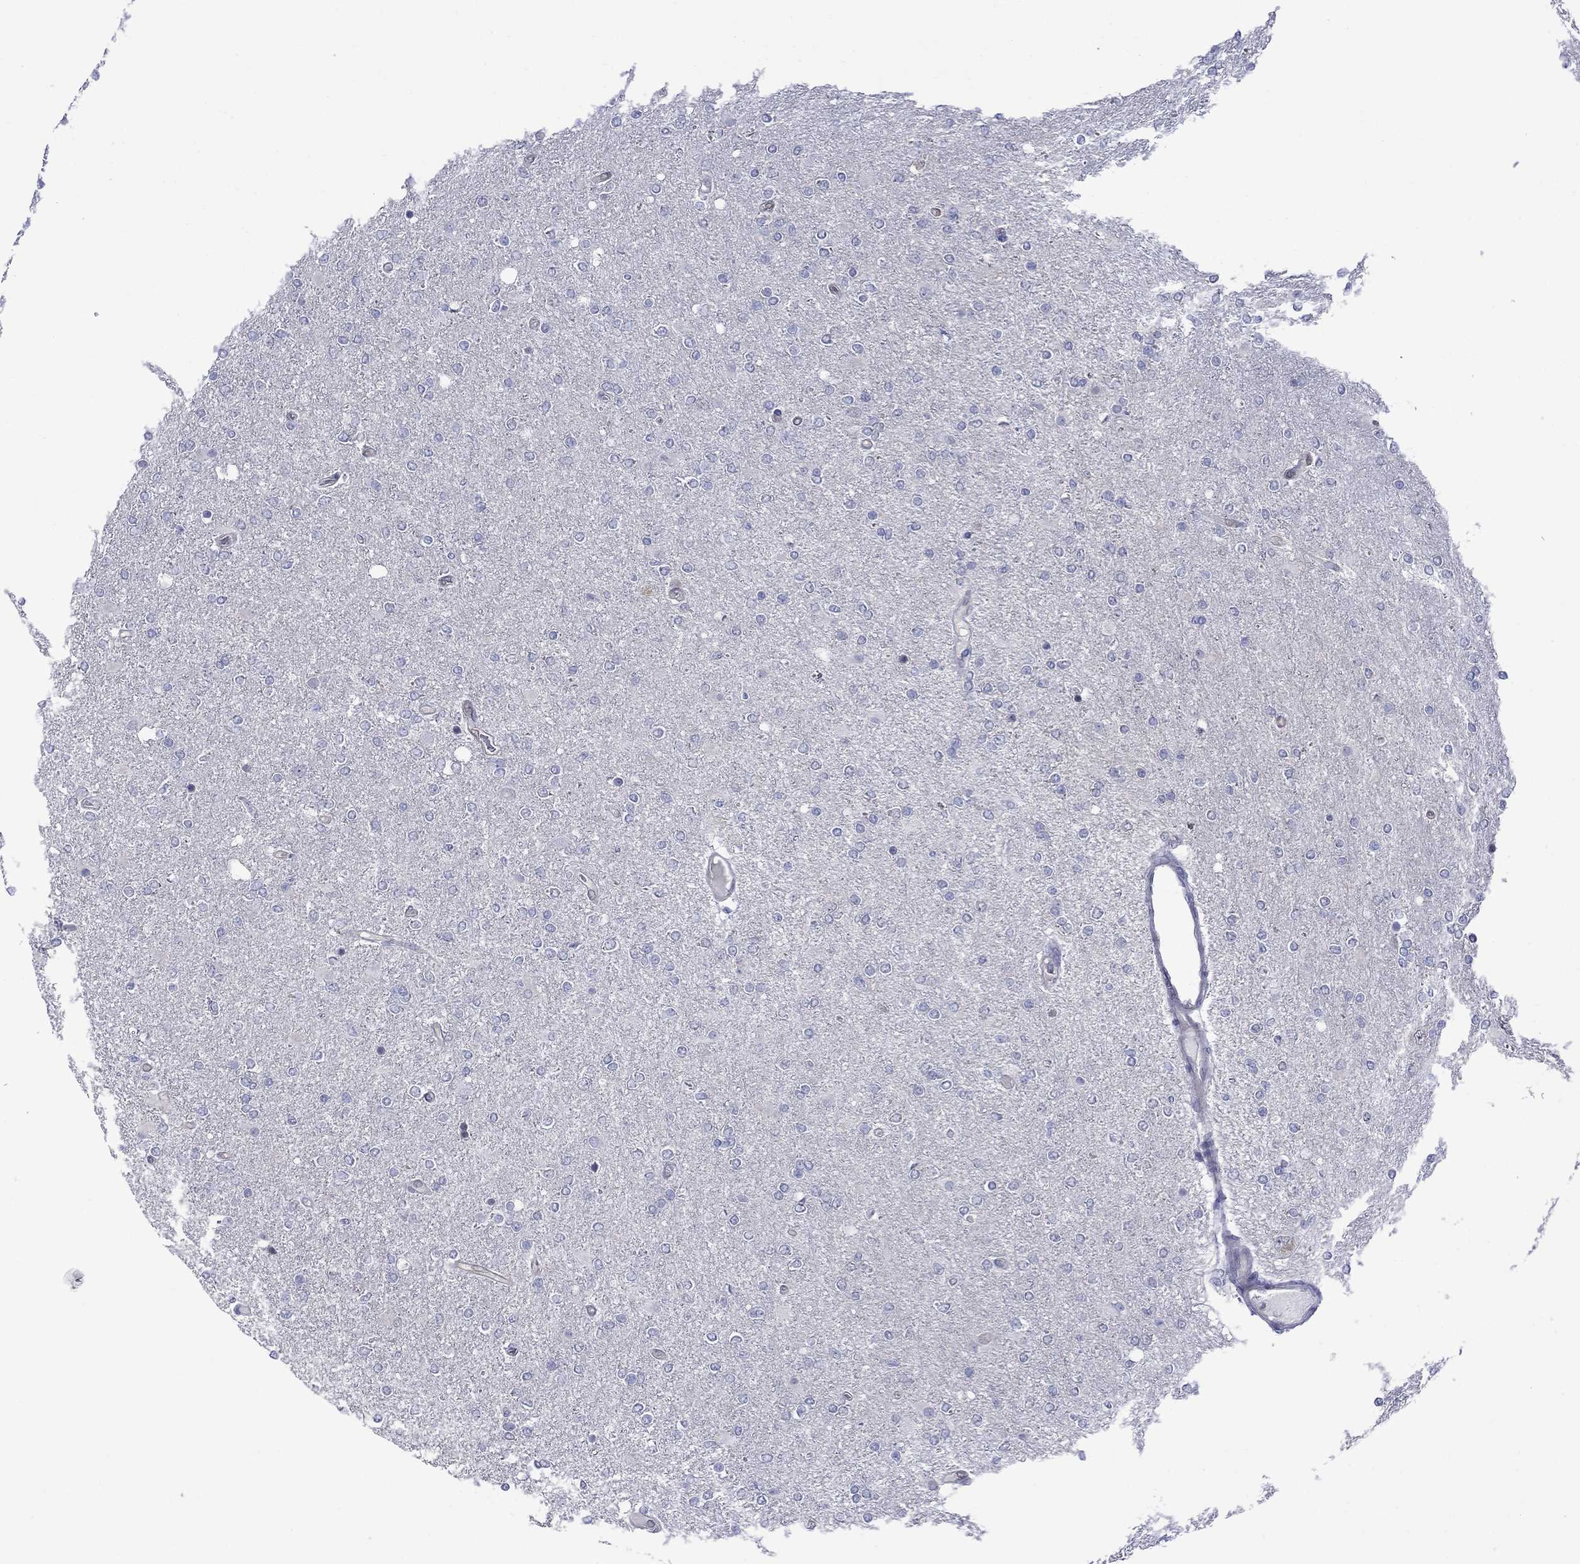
{"staining": {"intensity": "negative", "quantity": "none", "location": "none"}, "tissue": "glioma", "cell_type": "Tumor cells", "image_type": "cancer", "snomed": [{"axis": "morphology", "description": "Glioma, malignant, High grade"}, {"axis": "topography", "description": "Cerebral cortex"}], "caption": "This is a micrograph of immunohistochemistry staining of glioma, which shows no staining in tumor cells.", "gene": "CTNNBIP1", "patient": {"sex": "male", "age": 70}}